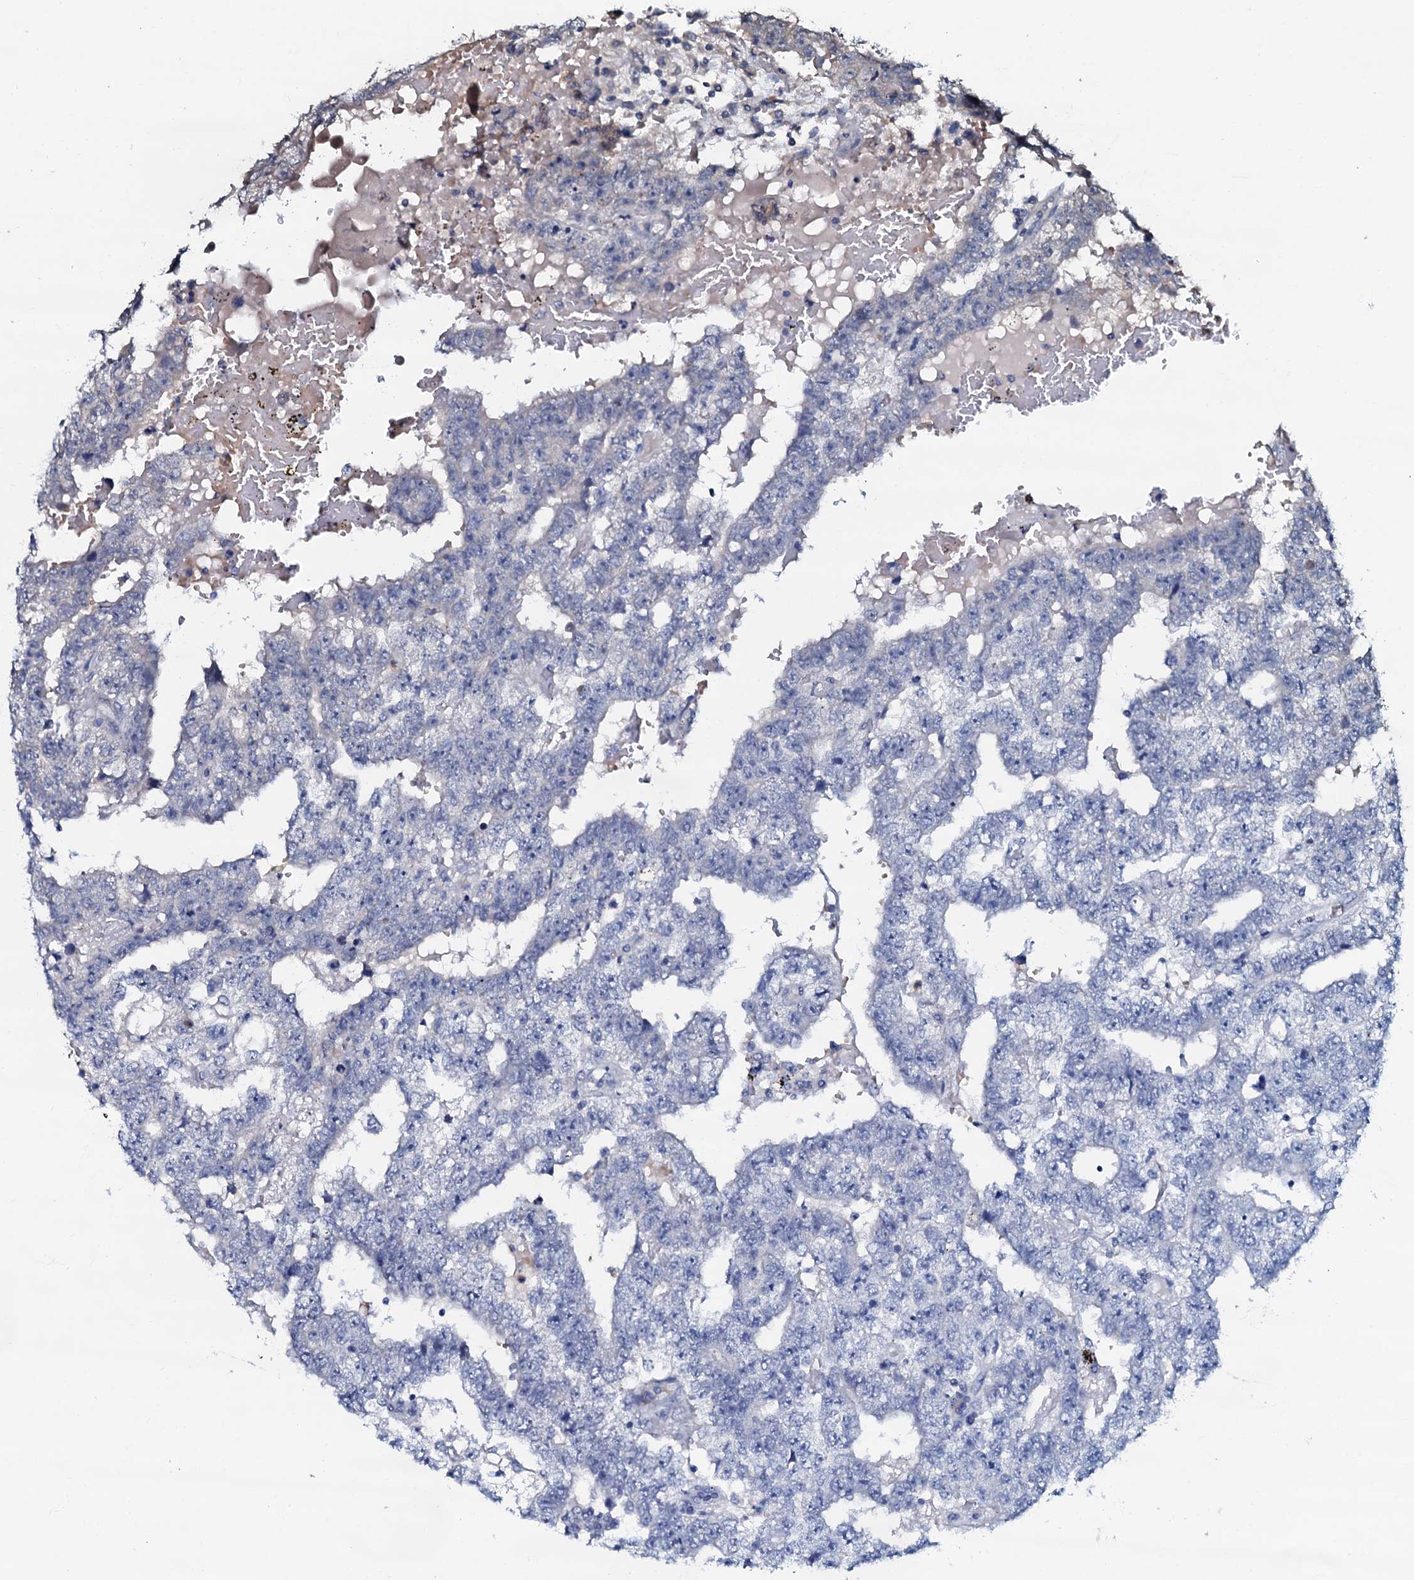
{"staining": {"intensity": "negative", "quantity": "none", "location": "none"}, "tissue": "testis cancer", "cell_type": "Tumor cells", "image_type": "cancer", "snomed": [{"axis": "morphology", "description": "Carcinoma, Embryonal, NOS"}, {"axis": "topography", "description": "Testis"}], "caption": "Immunohistochemistry micrograph of neoplastic tissue: human testis cancer stained with DAB shows no significant protein staining in tumor cells.", "gene": "CPNE2", "patient": {"sex": "male", "age": 25}}